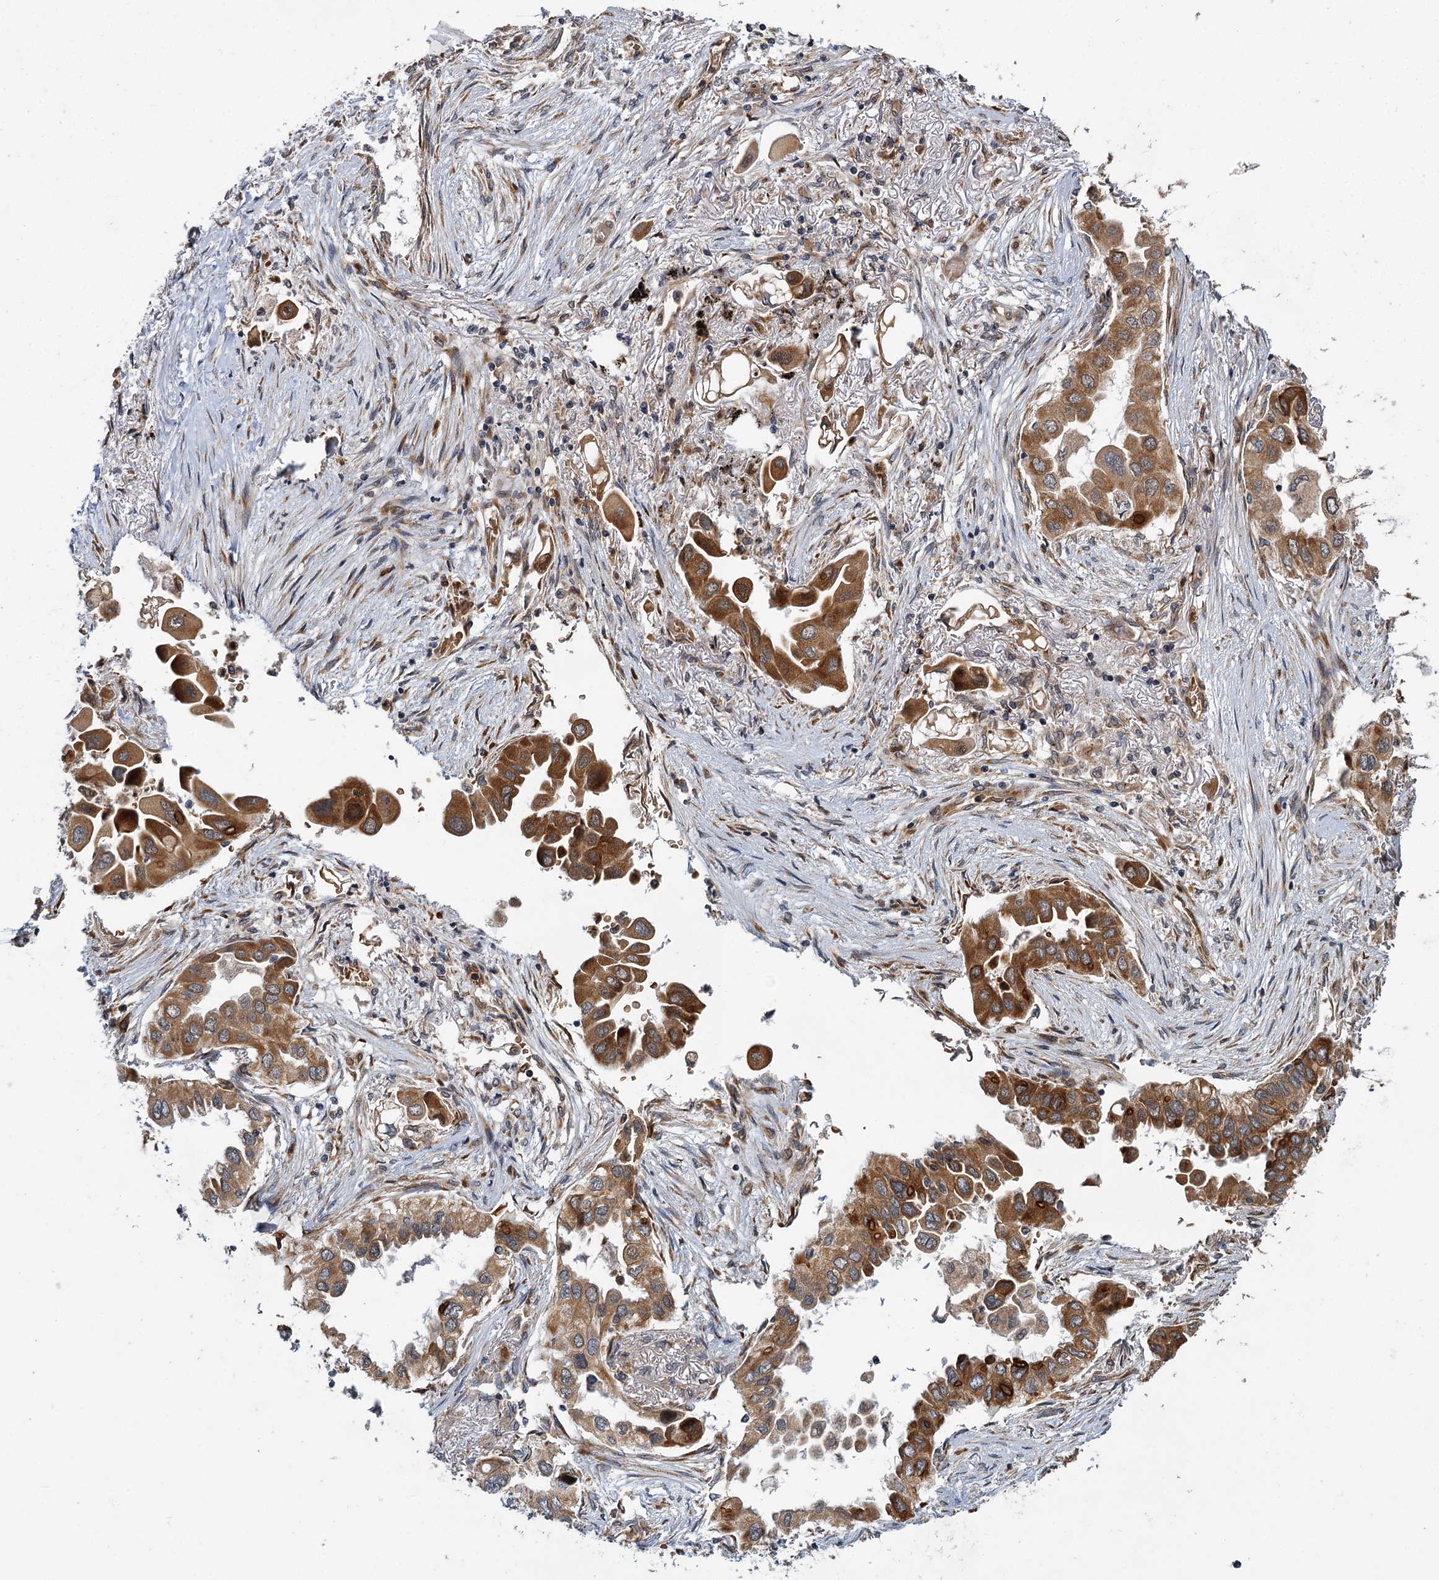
{"staining": {"intensity": "strong", "quantity": ">75%", "location": "cytoplasmic/membranous"}, "tissue": "lung cancer", "cell_type": "Tumor cells", "image_type": "cancer", "snomed": [{"axis": "morphology", "description": "Adenocarcinoma, NOS"}, {"axis": "topography", "description": "Lung"}], "caption": "Approximately >75% of tumor cells in human lung cancer display strong cytoplasmic/membranous protein expression as visualized by brown immunohistochemical staining.", "gene": "APBA2", "patient": {"sex": "female", "age": 76}}